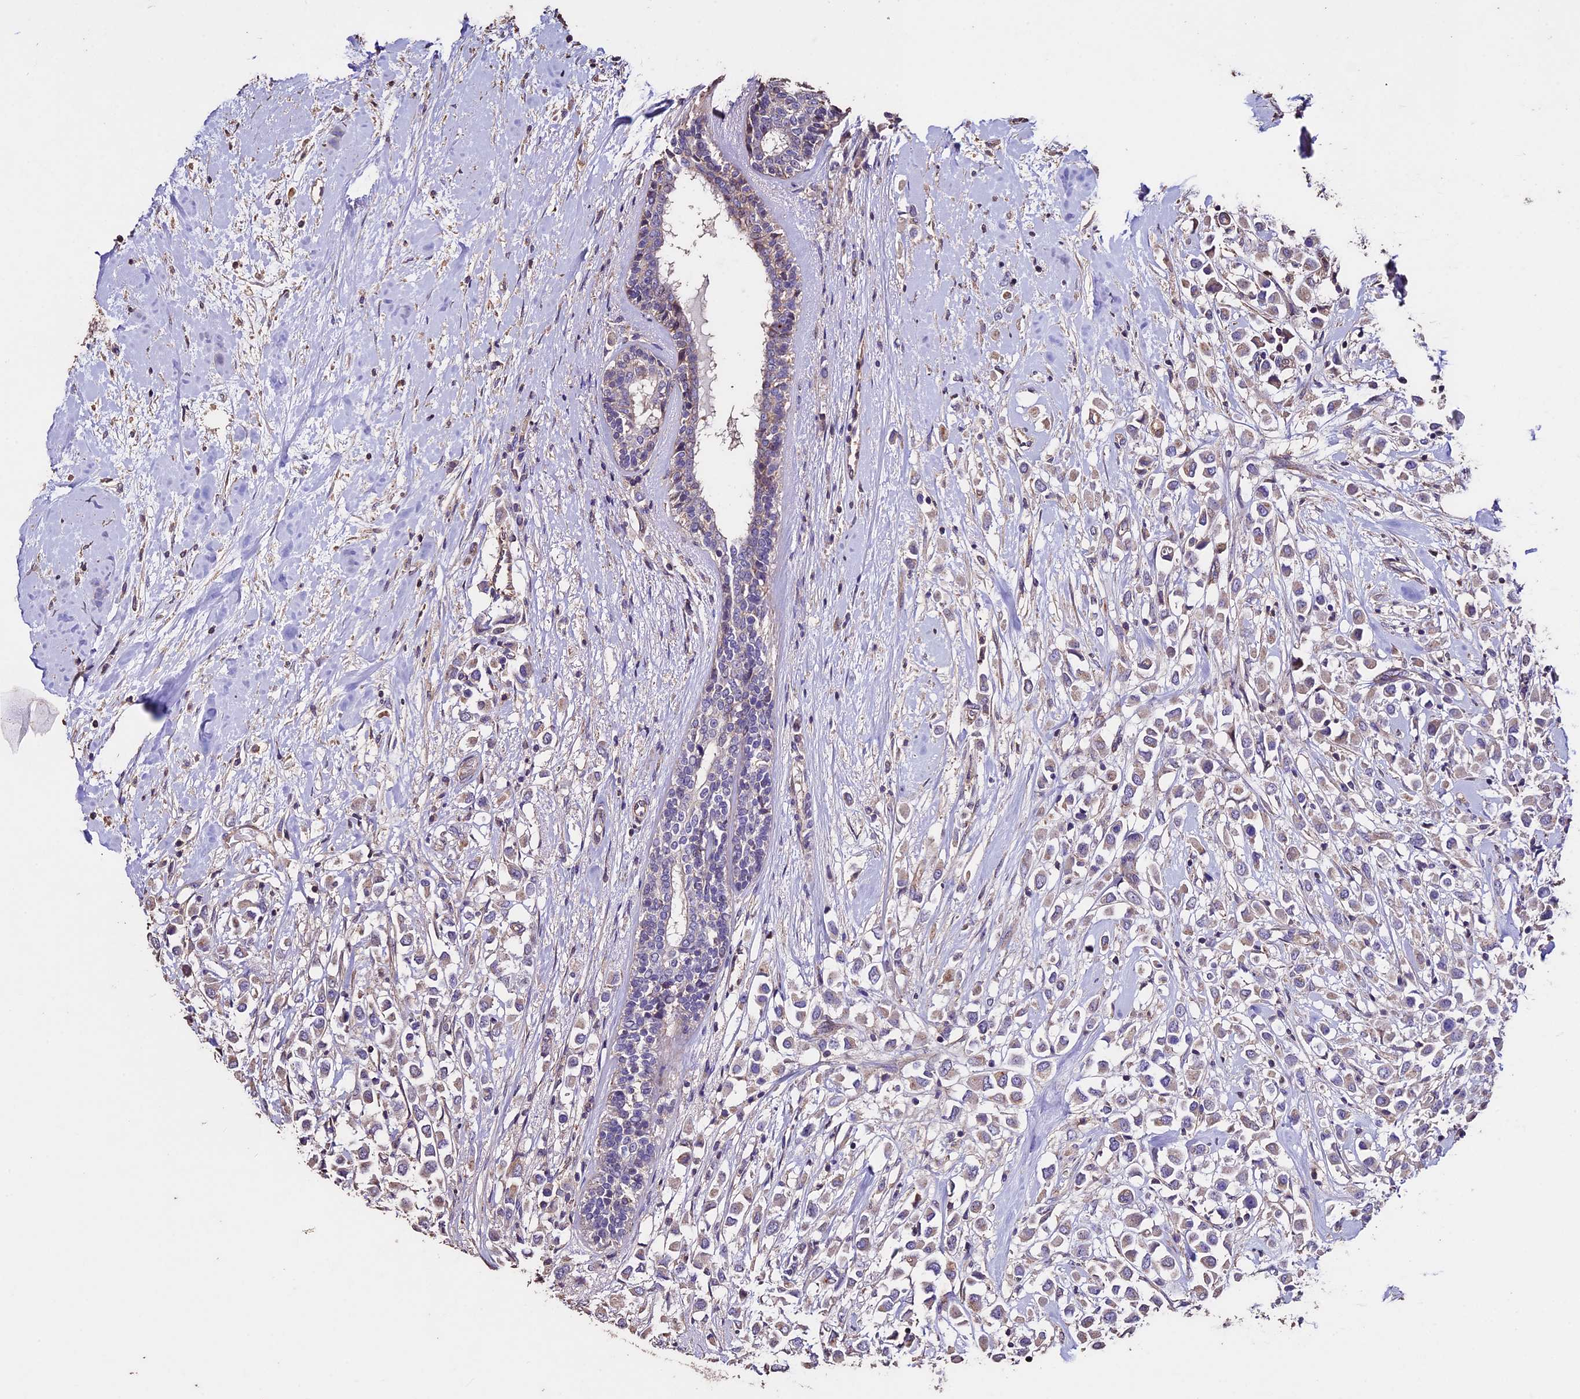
{"staining": {"intensity": "weak", "quantity": "25%-75%", "location": "cytoplasmic/membranous"}, "tissue": "breast cancer", "cell_type": "Tumor cells", "image_type": "cancer", "snomed": [{"axis": "morphology", "description": "Duct carcinoma"}, {"axis": "topography", "description": "Breast"}], "caption": "Immunohistochemical staining of infiltrating ductal carcinoma (breast) demonstrates low levels of weak cytoplasmic/membranous expression in approximately 25%-75% of tumor cells. (Brightfield microscopy of DAB IHC at high magnification).", "gene": "USB1", "patient": {"sex": "female", "age": 87}}